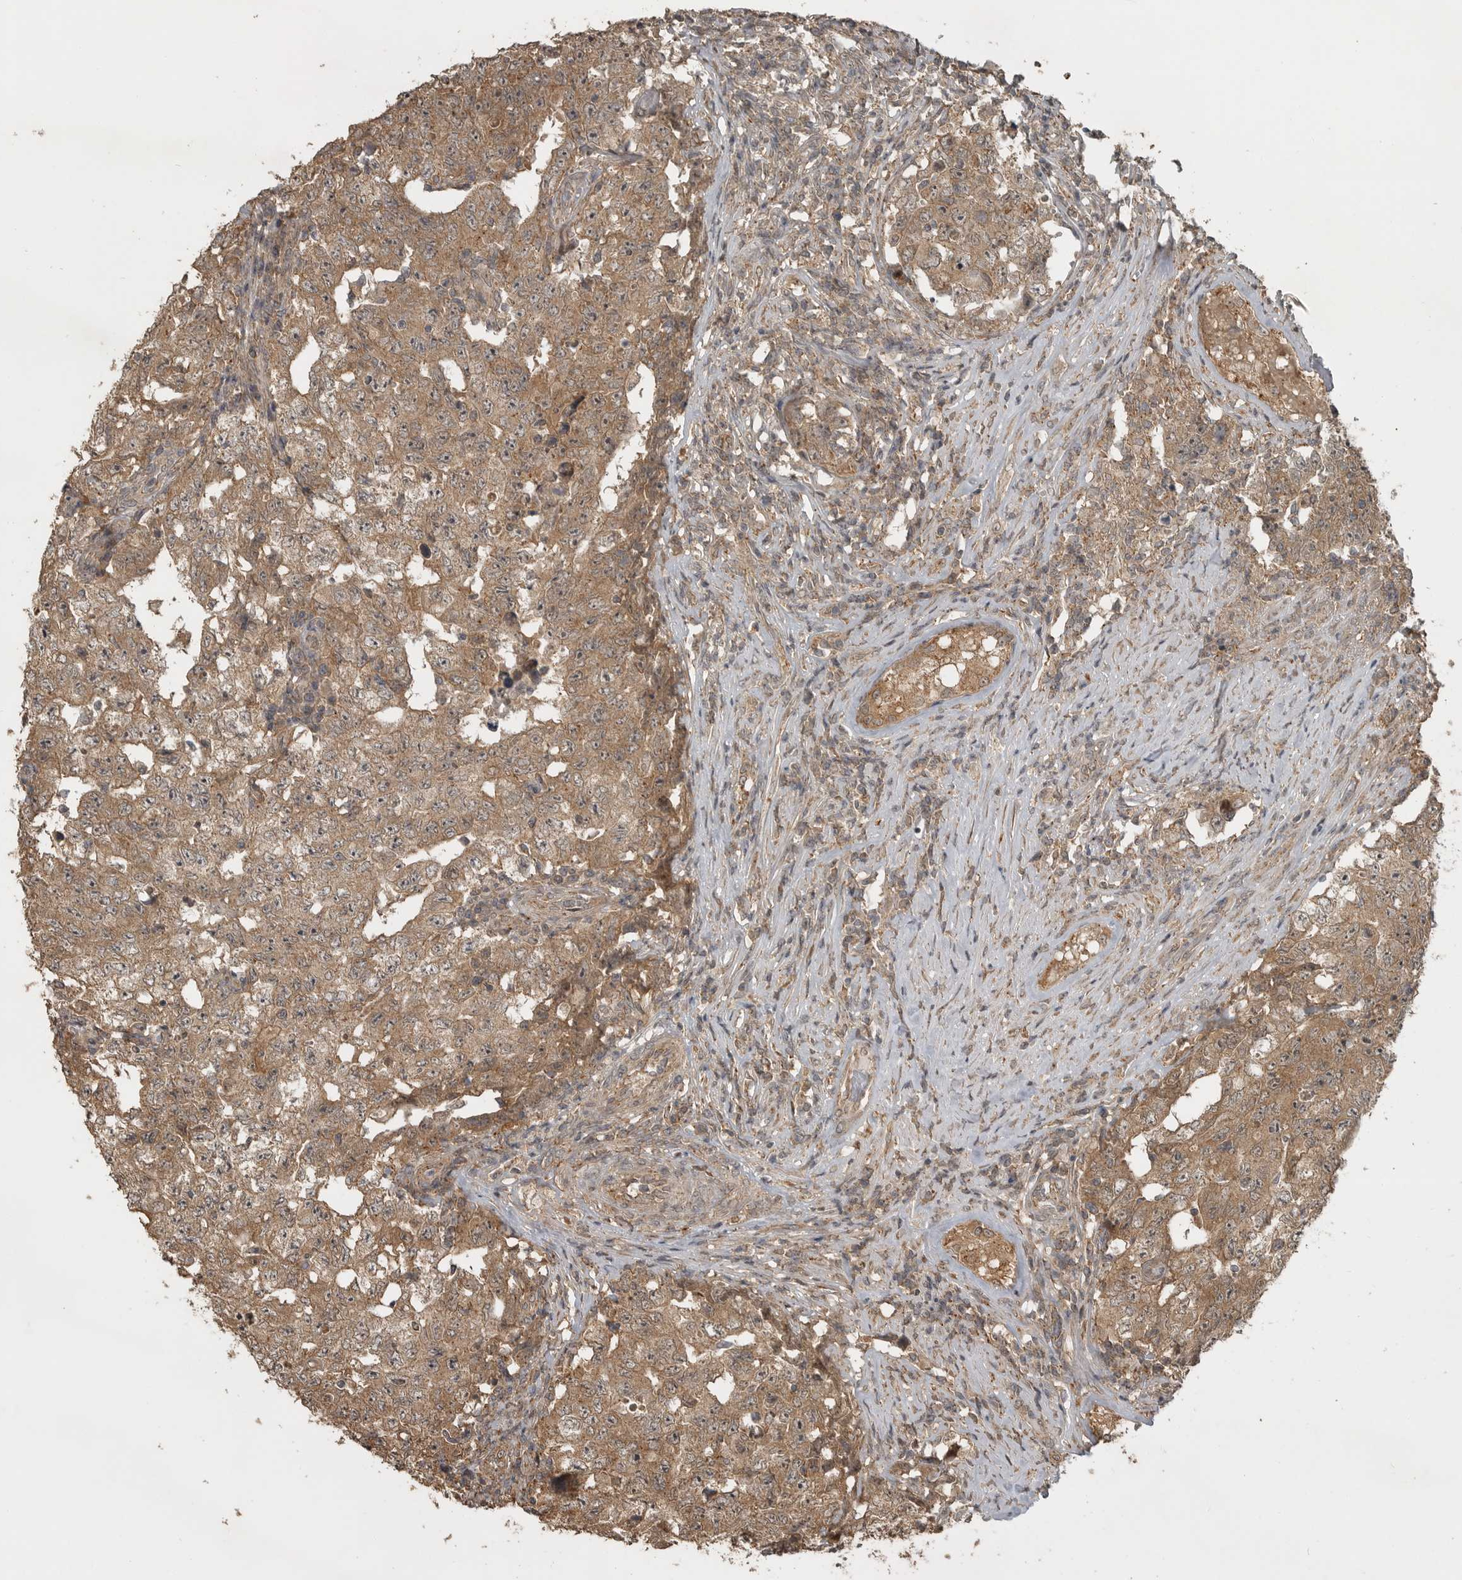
{"staining": {"intensity": "moderate", "quantity": ">75%", "location": "cytoplasmic/membranous"}, "tissue": "testis cancer", "cell_type": "Tumor cells", "image_type": "cancer", "snomed": [{"axis": "morphology", "description": "Carcinoma, Embryonal, NOS"}, {"axis": "topography", "description": "Testis"}], "caption": "An immunohistochemistry (IHC) photomicrograph of neoplastic tissue is shown. Protein staining in brown shows moderate cytoplasmic/membranous positivity in testis cancer within tumor cells.", "gene": "LLGL1", "patient": {"sex": "male", "age": 26}}